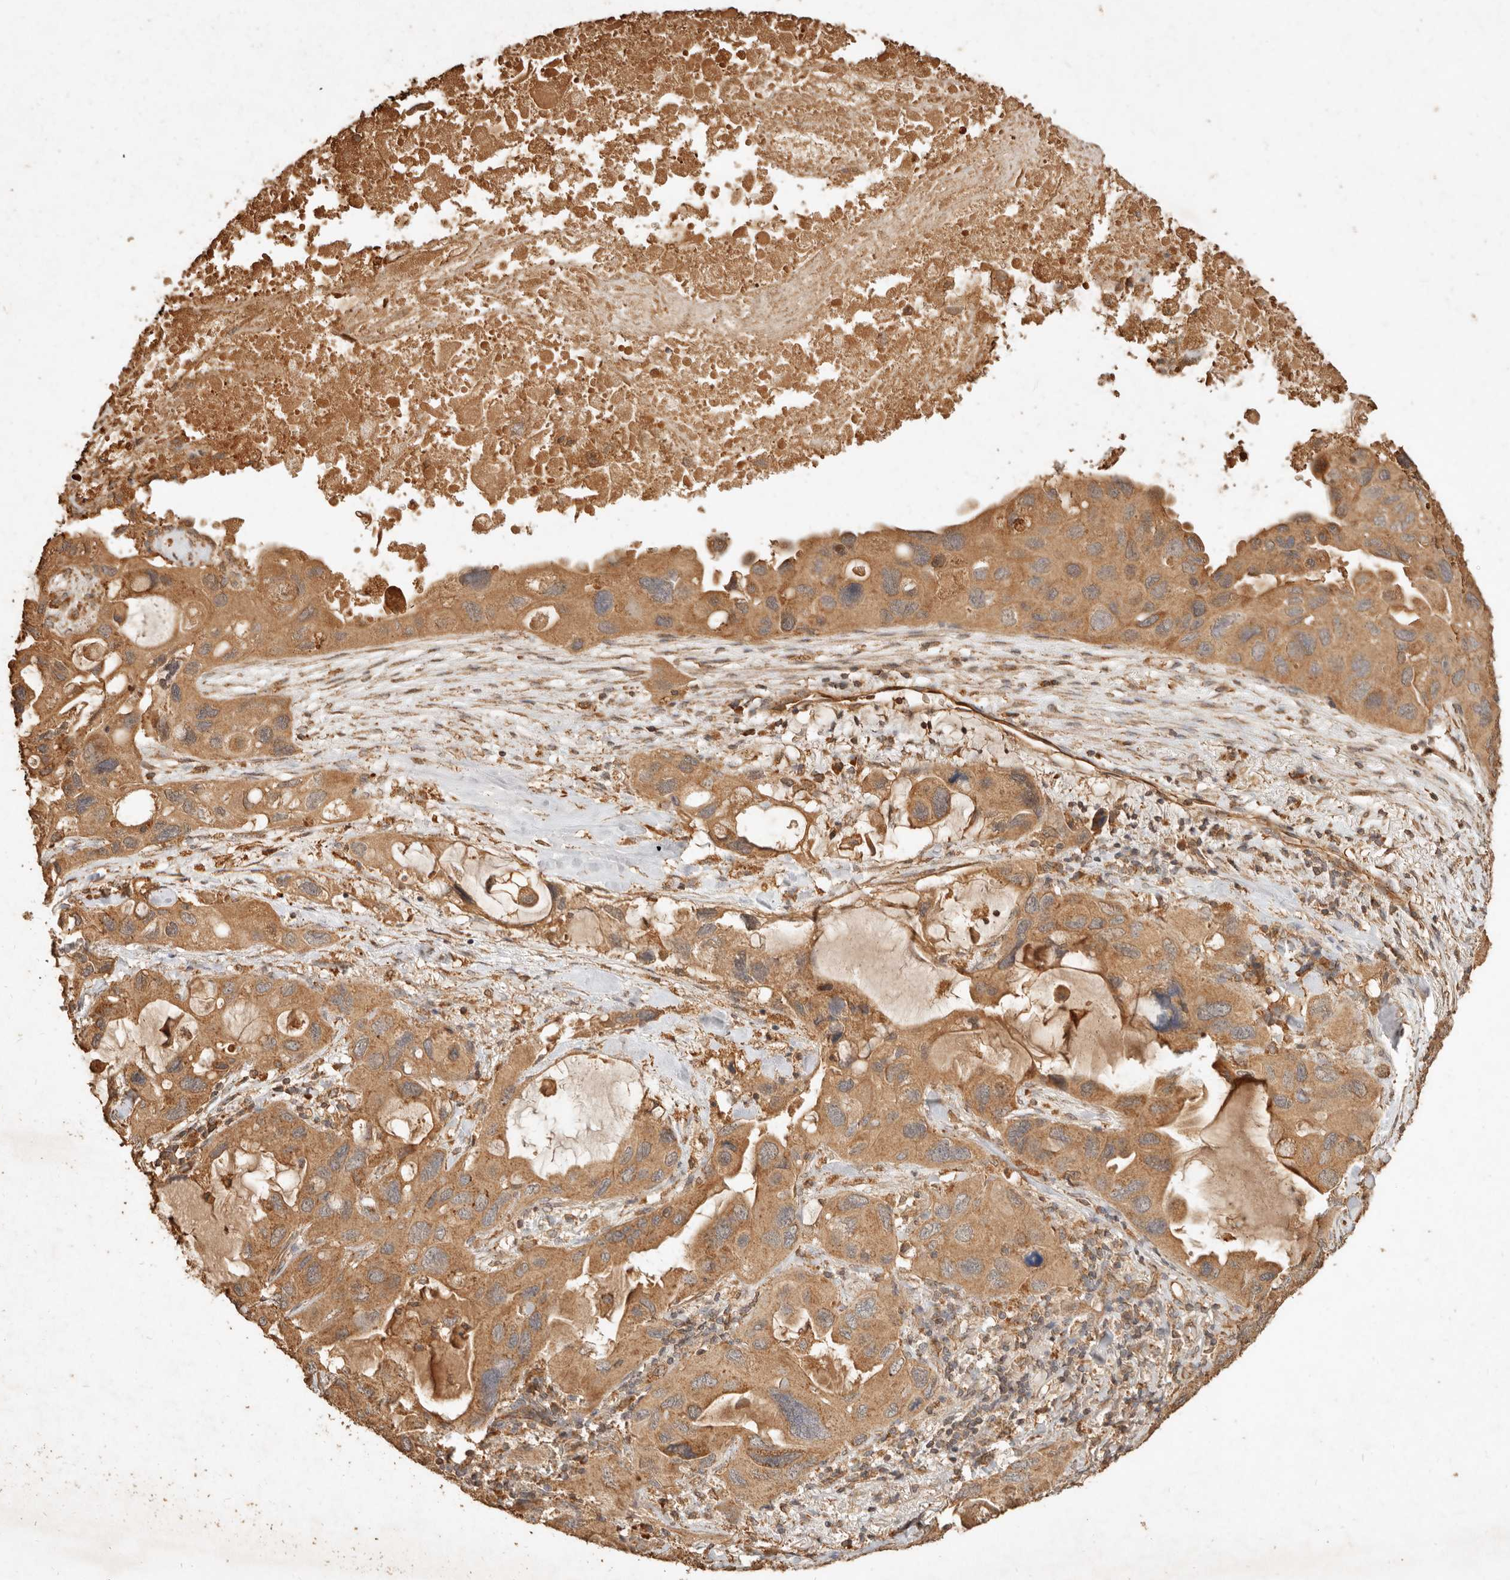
{"staining": {"intensity": "moderate", "quantity": ">75%", "location": "cytoplasmic/membranous"}, "tissue": "lung cancer", "cell_type": "Tumor cells", "image_type": "cancer", "snomed": [{"axis": "morphology", "description": "Squamous cell carcinoma, NOS"}, {"axis": "topography", "description": "Lung"}], "caption": "DAB immunohistochemical staining of lung squamous cell carcinoma demonstrates moderate cytoplasmic/membranous protein staining in about >75% of tumor cells.", "gene": "FAM180B", "patient": {"sex": "female", "age": 73}}